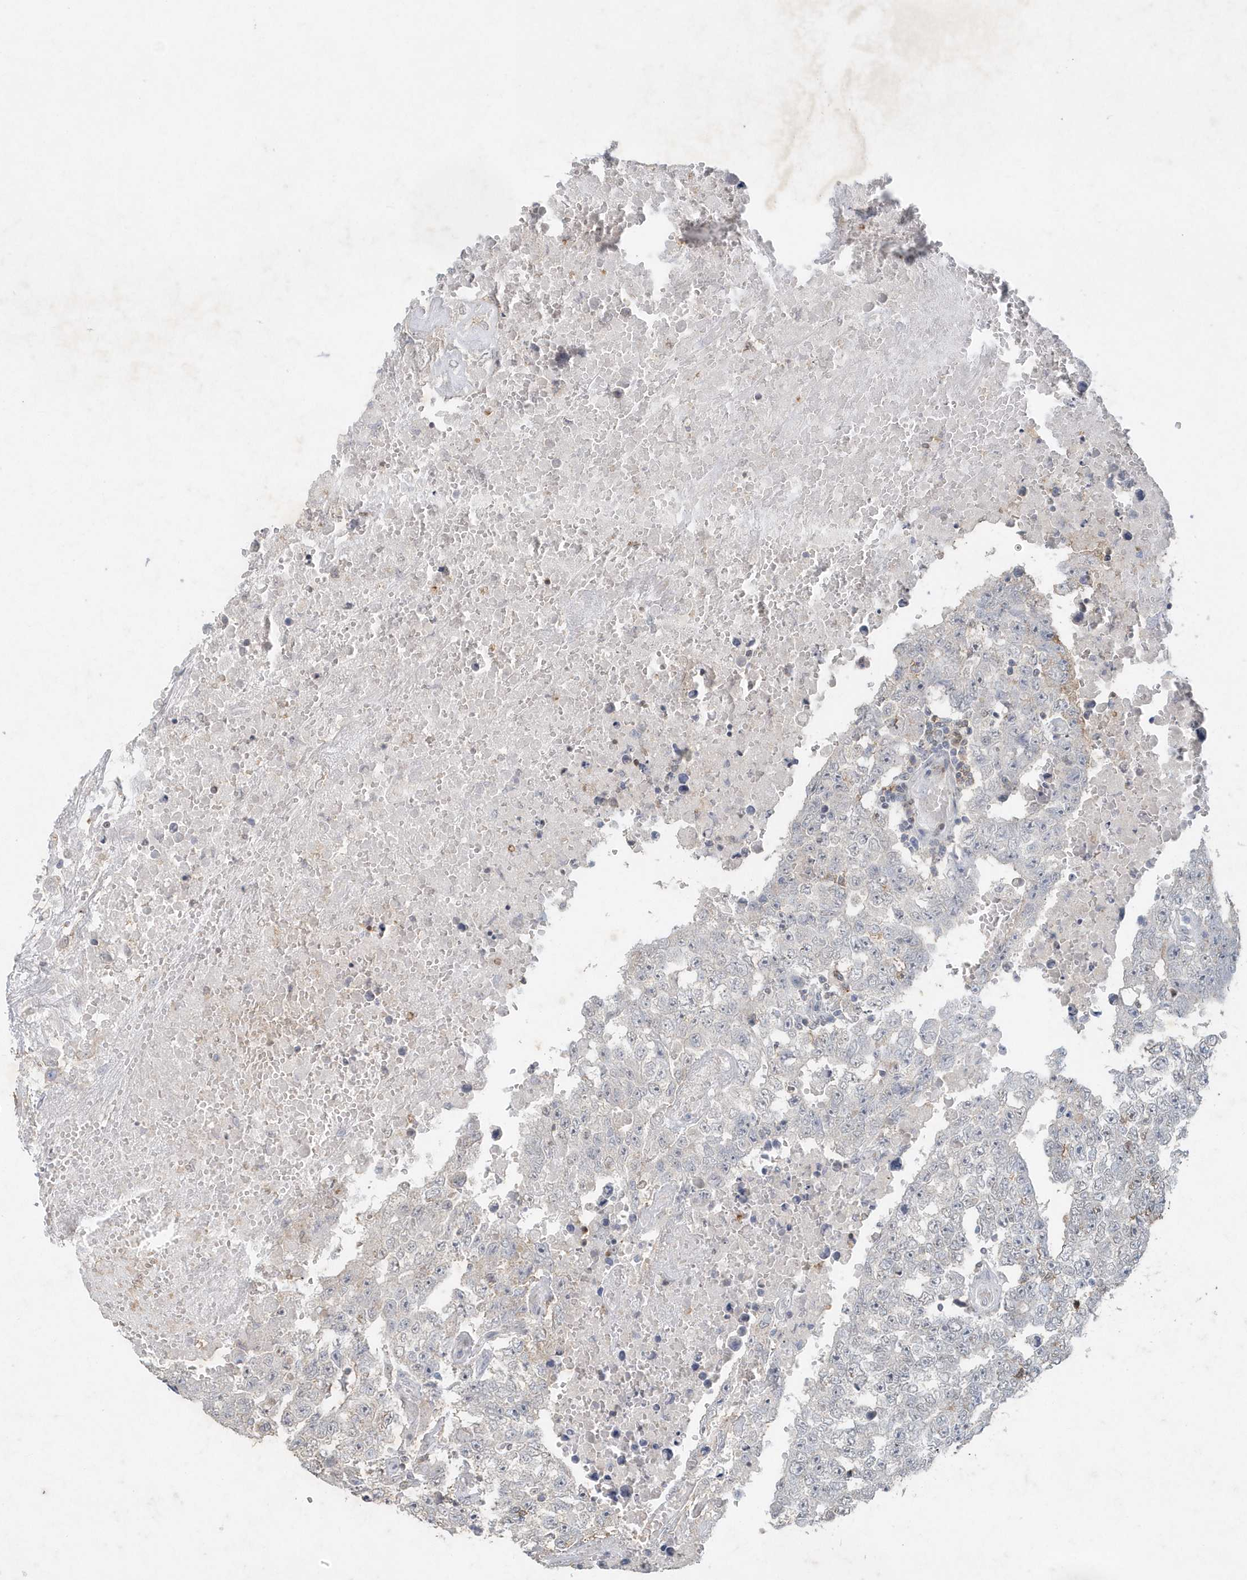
{"staining": {"intensity": "negative", "quantity": "none", "location": "none"}, "tissue": "testis cancer", "cell_type": "Tumor cells", "image_type": "cancer", "snomed": [{"axis": "morphology", "description": "Carcinoma, Embryonal, NOS"}, {"axis": "topography", "description": "Testis"}], "caption": "Immunohistochemistry of human testis cancer displays no expression in tumor cells.", "gene": "PDCD1", "patient": {"sex": "male", "age": 25}}